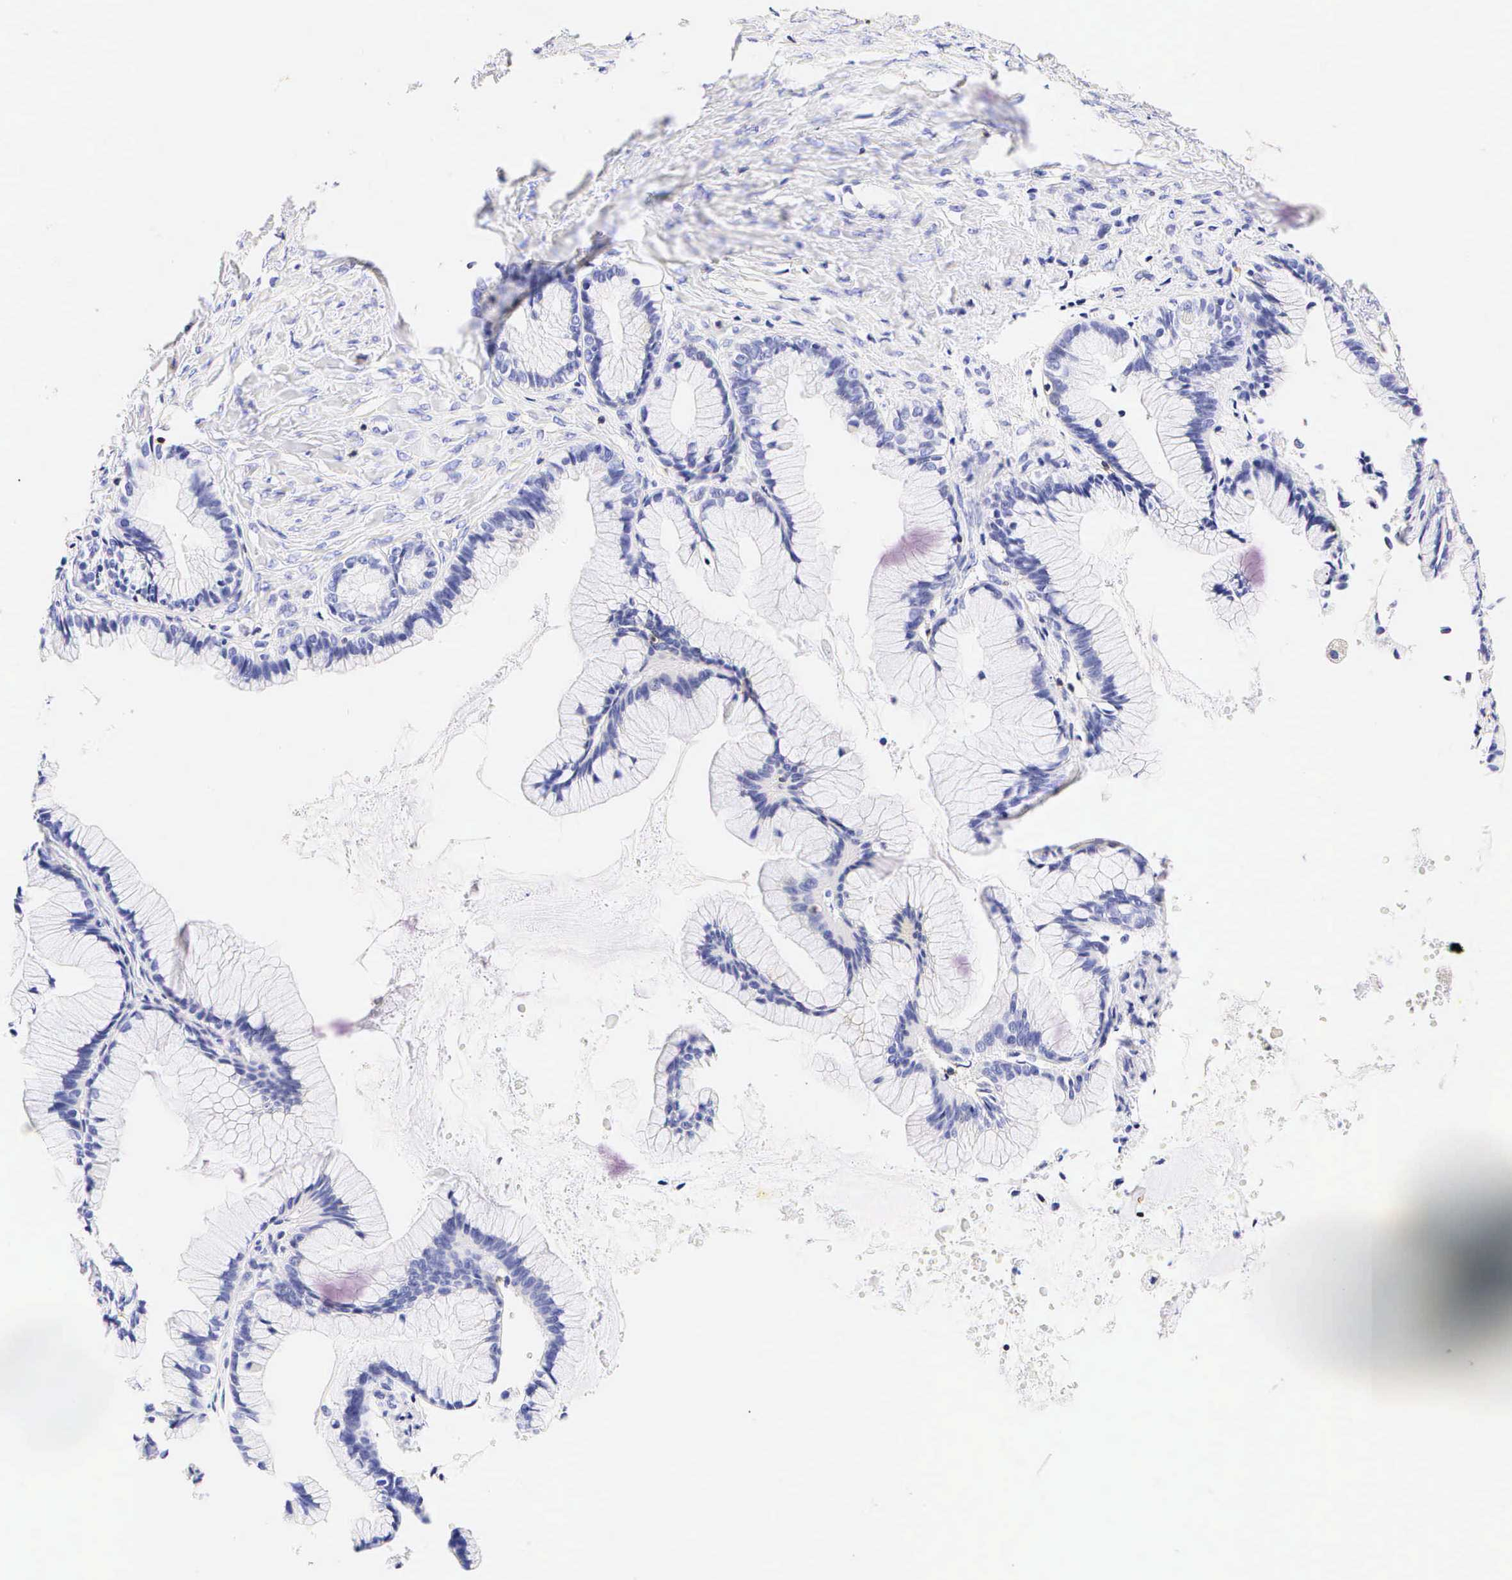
{"staining": {"intensity": "negative", "quantity": "none", "location": "none"}, "tissue": "ovarian cancer", "cell_type": "Tumor cells", "image_type": "cancer", "snomed": [{"axis": "morphology", "description": "Cystadenocarcinoma, mucinous, NOS"}, {"axis": "topography", "description": "Ovary"}], "caption": "DAB (3,3'-diaminobenzidine) immunohistochemical staining of human ovarian cancer (mucinous cystadenocarcinoma) demonstrates no significant staining in tumor cells.", "gene": "CD3E", "patient": {"sex": "female", "age": 41}}